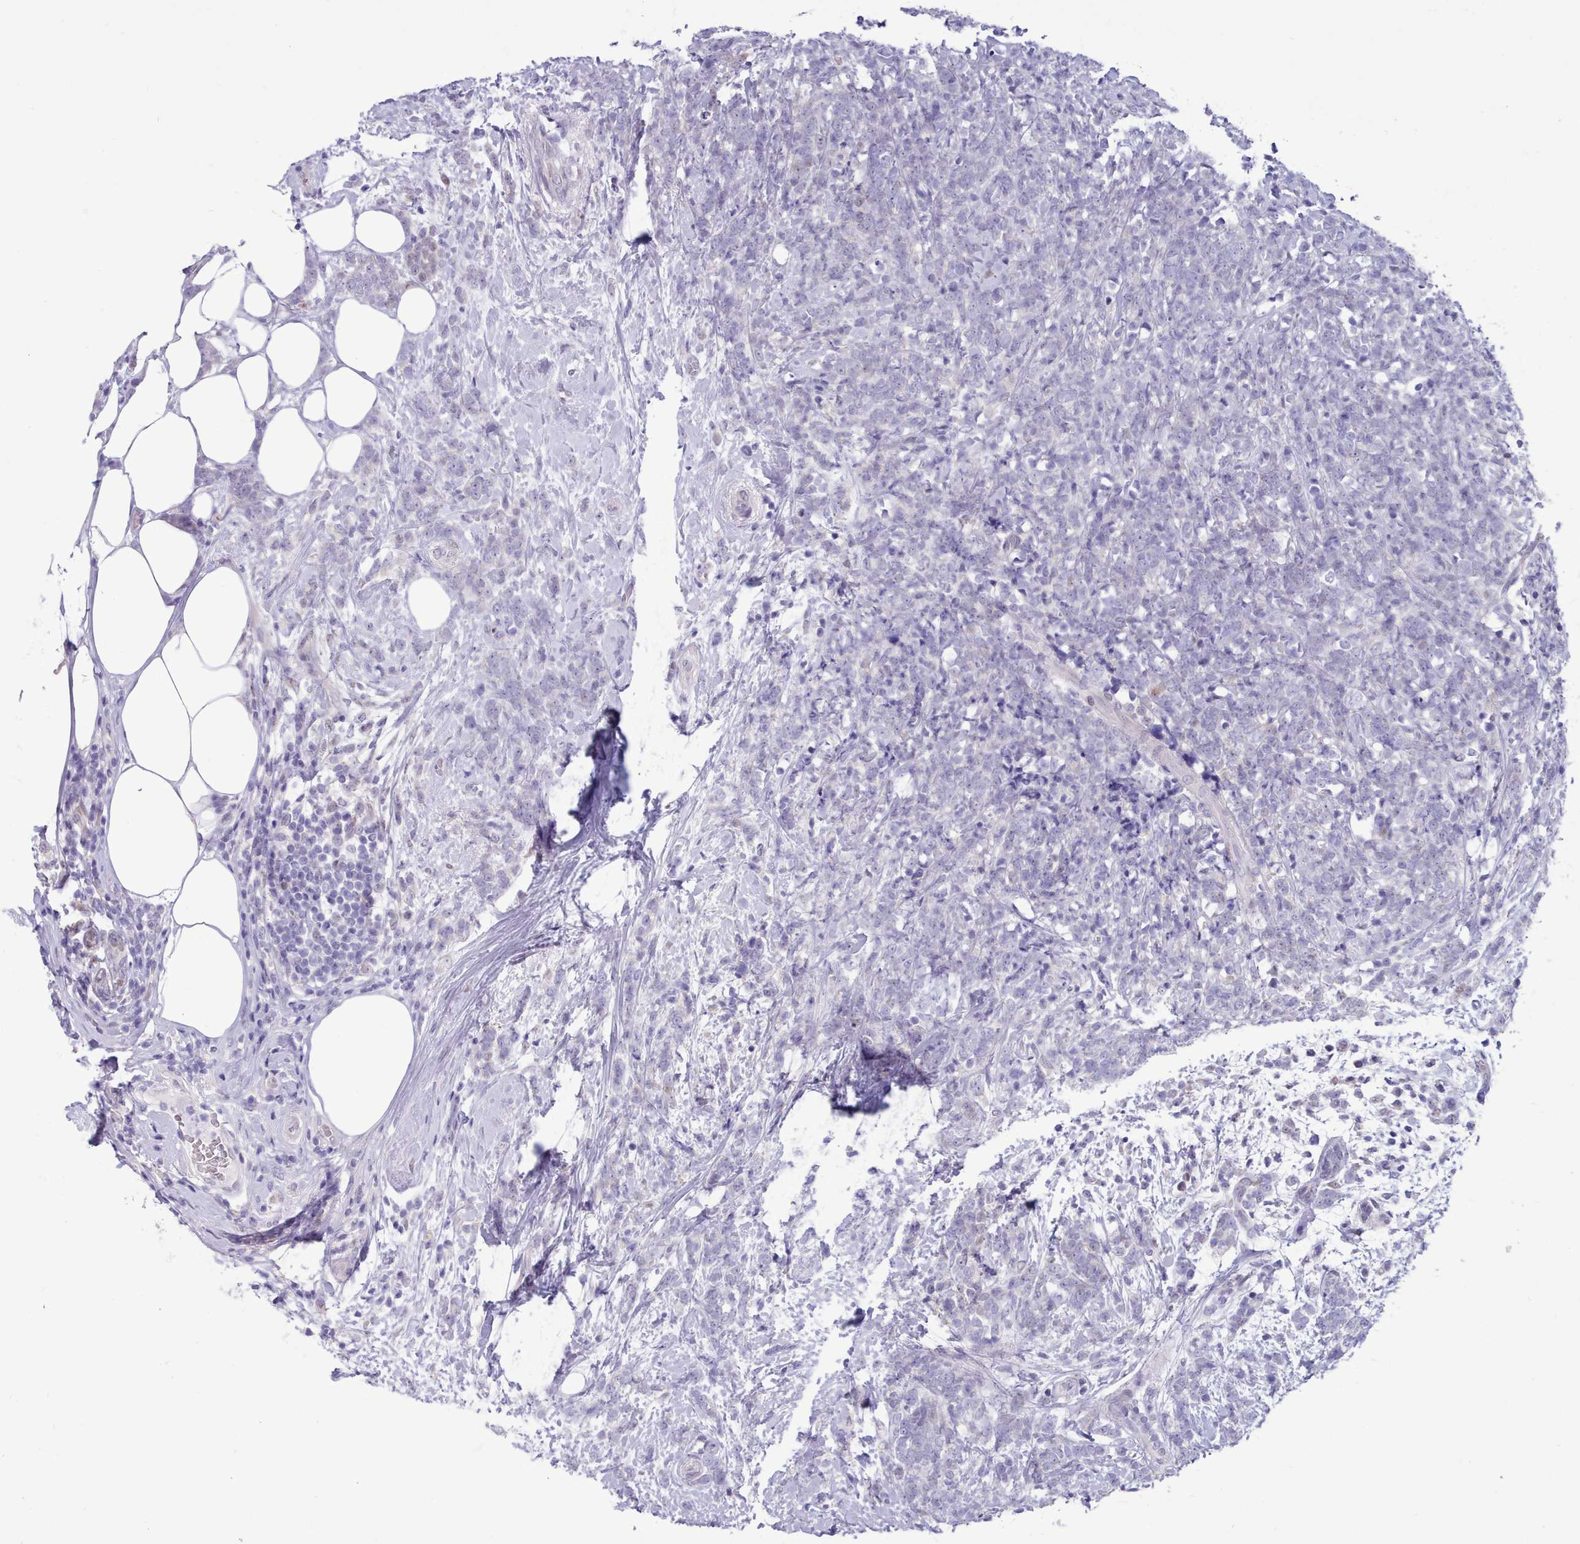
{"staining": {"intensity": "negative", "quantity": "none", "location": "none"}, "tissue": "breast cancer", "cell_type": "Tumor cells", "image_type": "cancer", "snomed": [{"axis": "morphology", "description": "Lobular carcinoma"}, {"axis": "topography", "description": "Breast"}], "caption": "IHC image of neoplastic tissue: lobular carcinoma (breast) stained with DAB demonstrates no significant protein expression in tumor cells.", "gene": "TMEM253", "patient": {"sex": "female", "age": 58}}